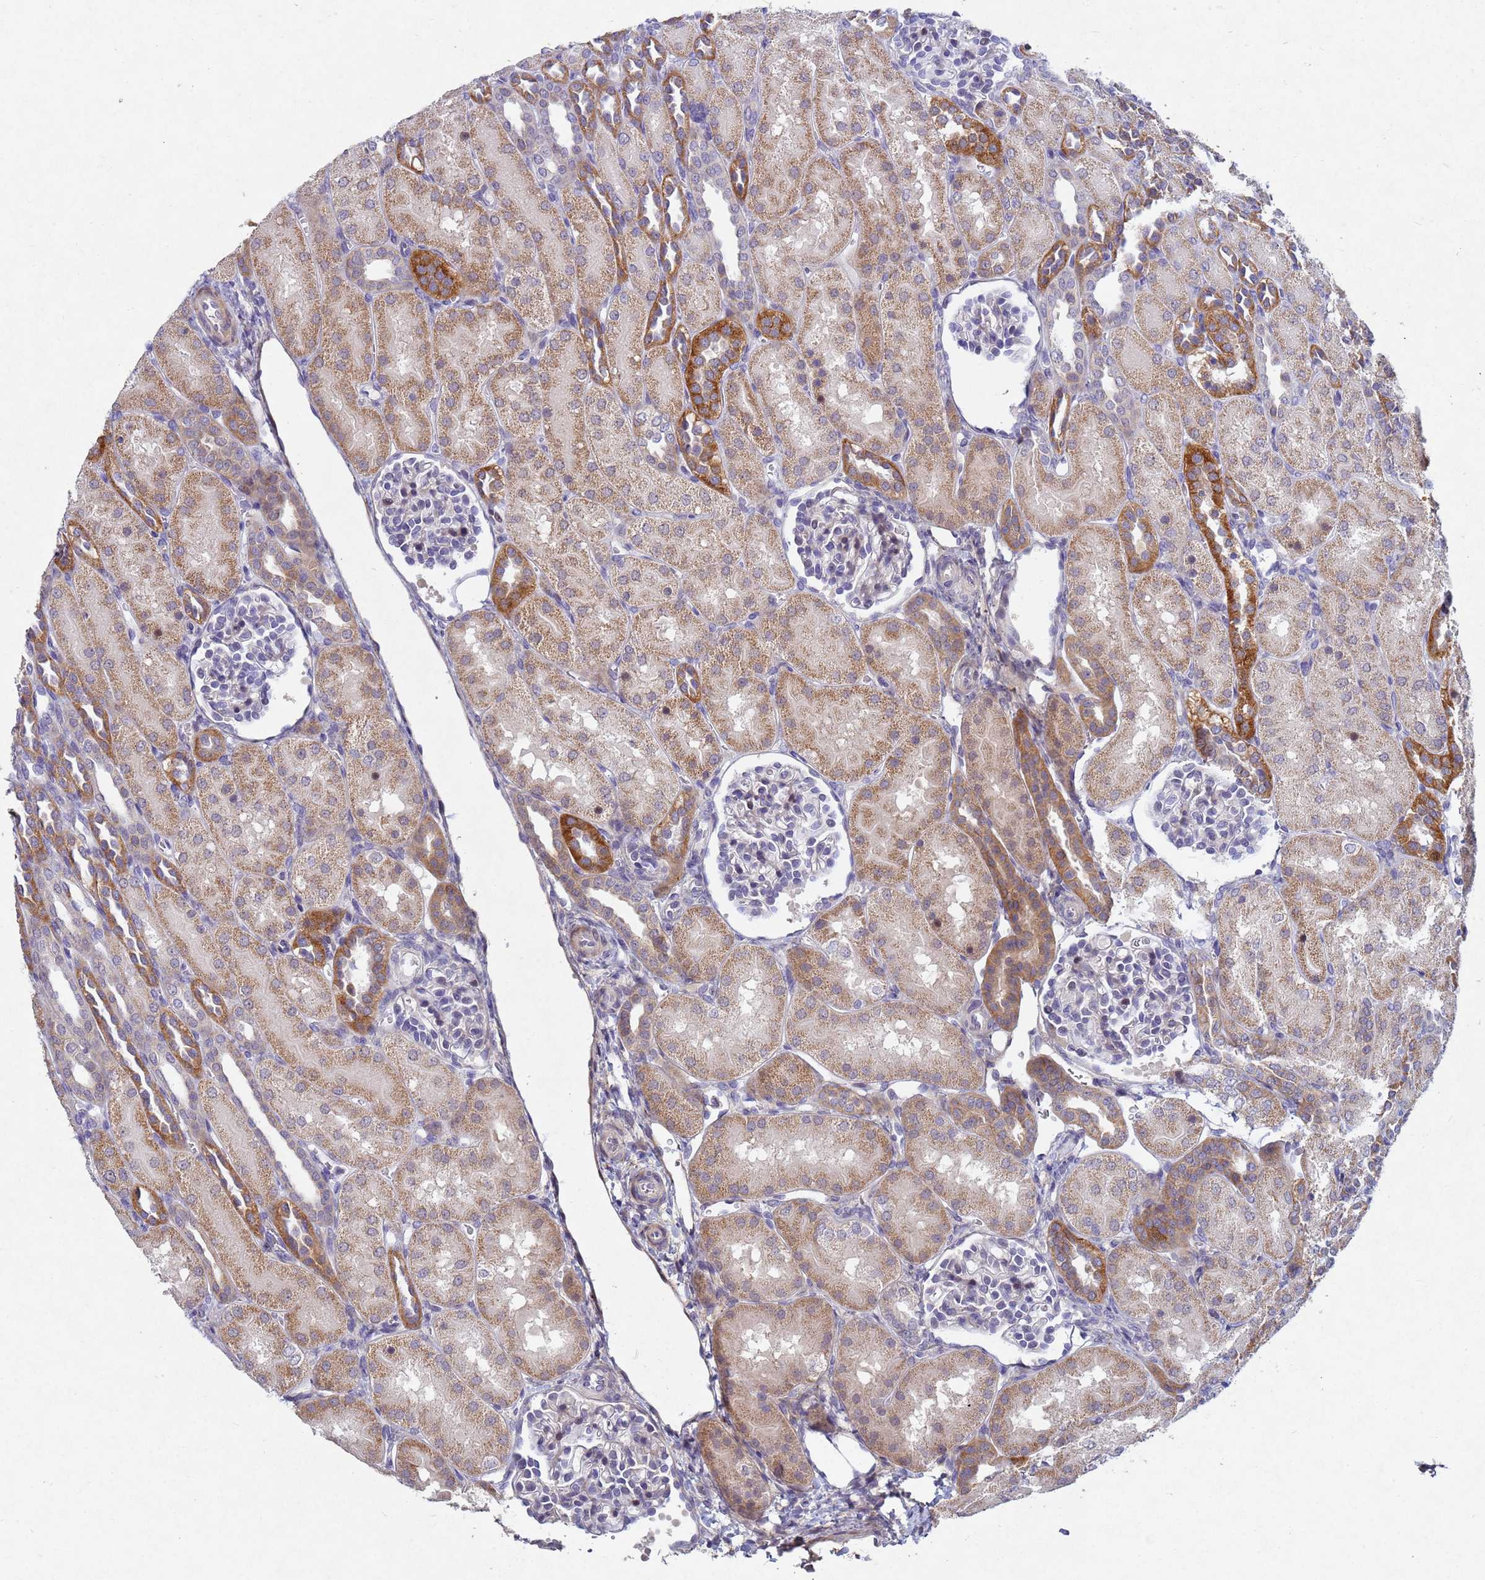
{"staining": {"intensity": "negative", "quantity": "none", "location": "none"}, "tissue": "kidney", "cell_type": "Cells in glomeruli", "image_type": "normal", "snomed": [{"axis": "morphology", "description": "Normal tissue, NOS"}, {"axis": "topography", "description": "Kidney"}], "caption": "Human kidney stained for a protein using immunohistochemistry (IHC) exhibits no staining in cells in glomeruli.", "gene": "TNPO2", "patient": {"sex": "male", "age": 1}}